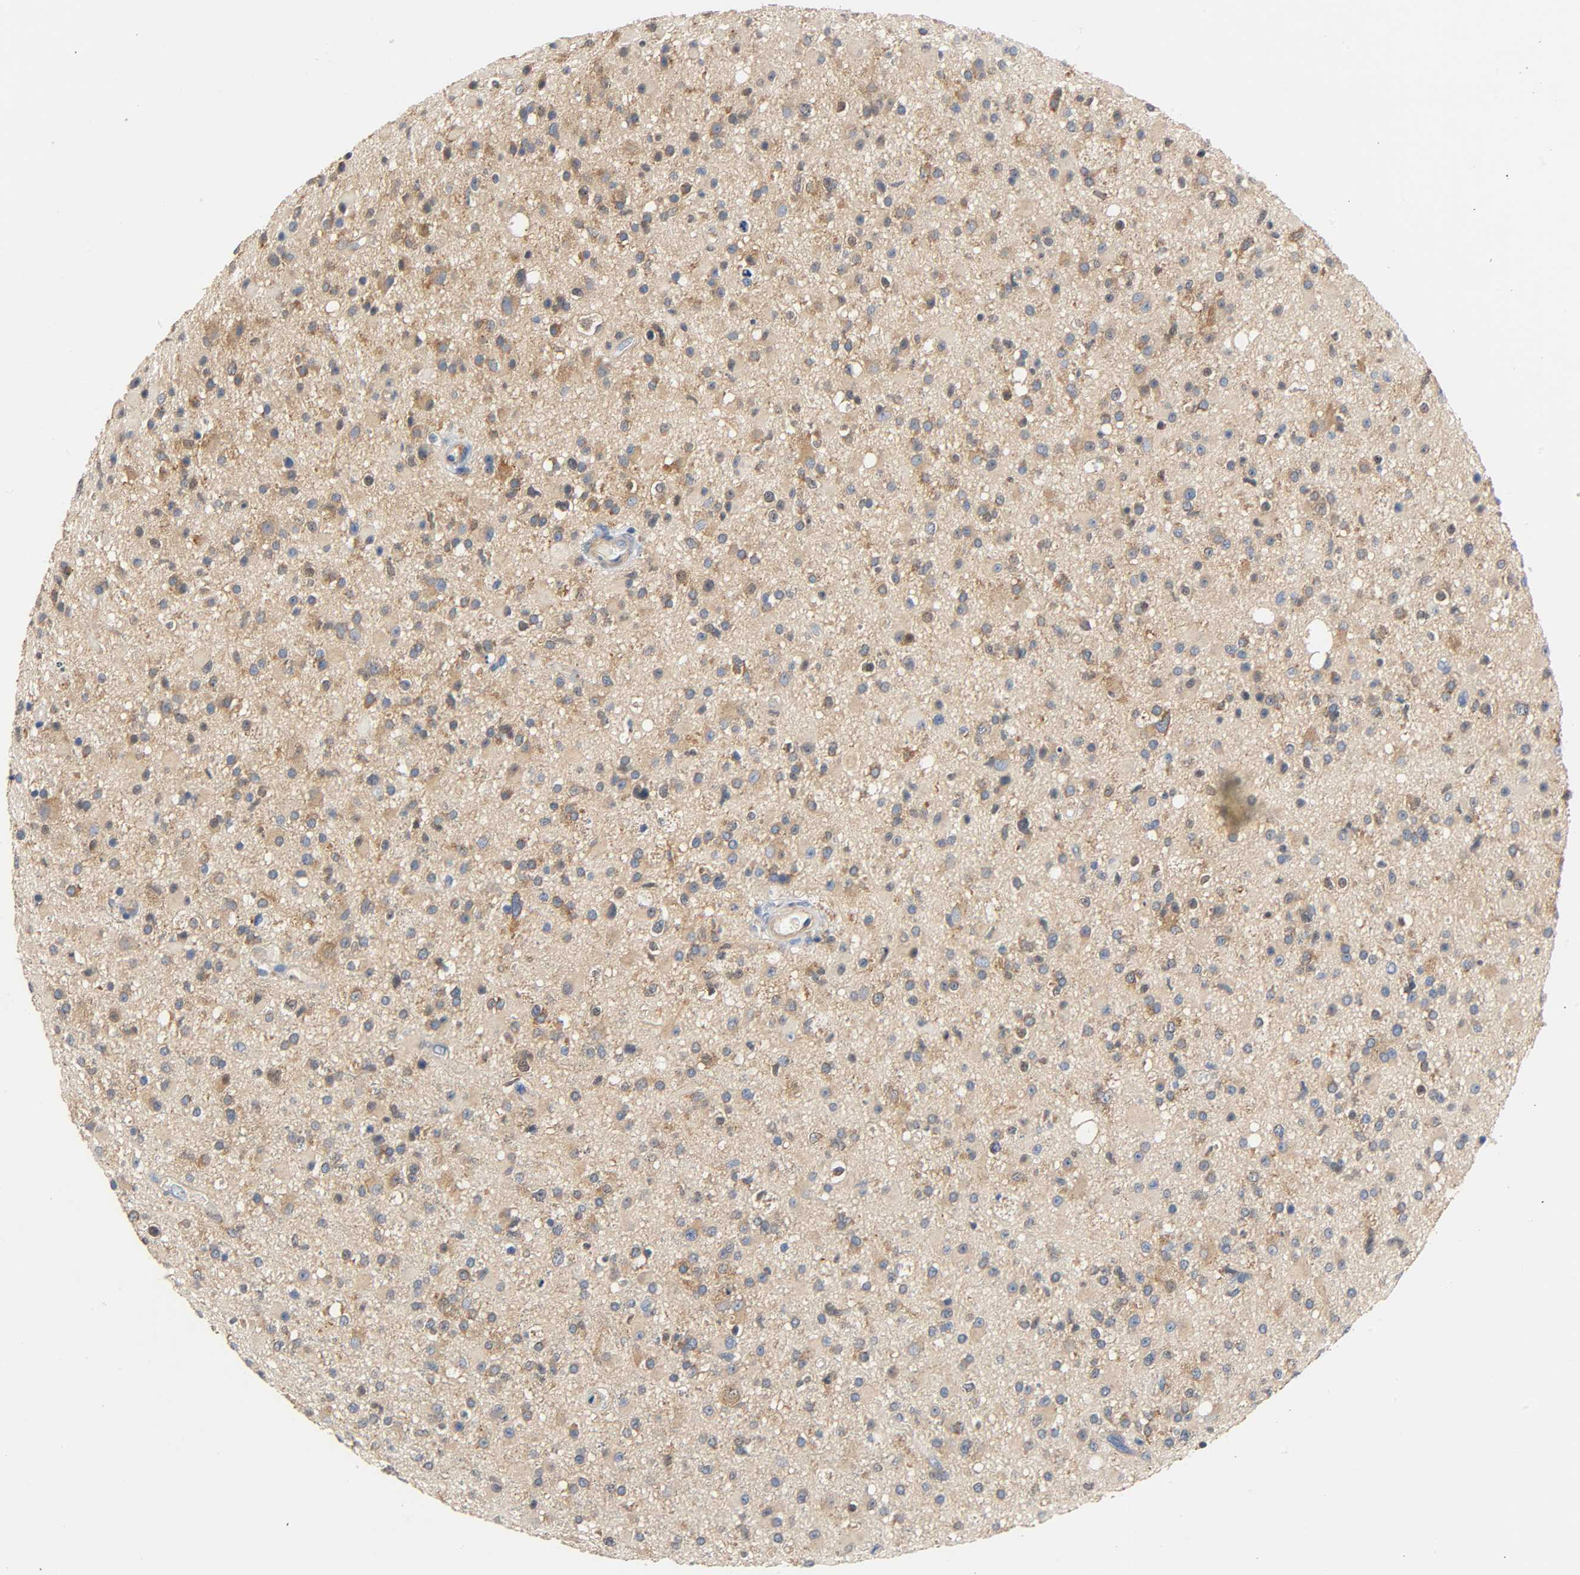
{"staining": {"intensity": "moderate", "quantity": ">75%", "location": "cytoplasmic/membranous"}, "tissue": "glioma", "cell_type": "Tumor cells", "image_type": "cancer", "snomed": [{"axis": "morphology", "description": "Glioma, malignant, High grade"}, {"axis": "topography", "description": "Brain"}], "caption": "IHC micrograph of neoplastic tissue: high-grade glioma (malignant) stained using immunohistochemistry (IHC) exhibits medium levels of moderate protein expression localized specifically in the cytoplasmic/membranous of tumor cells, appearing as a cytoplasmic/membranous brown color.", "gene": "ARPC1A", "patient": {"sex": "male", "age": 33}}